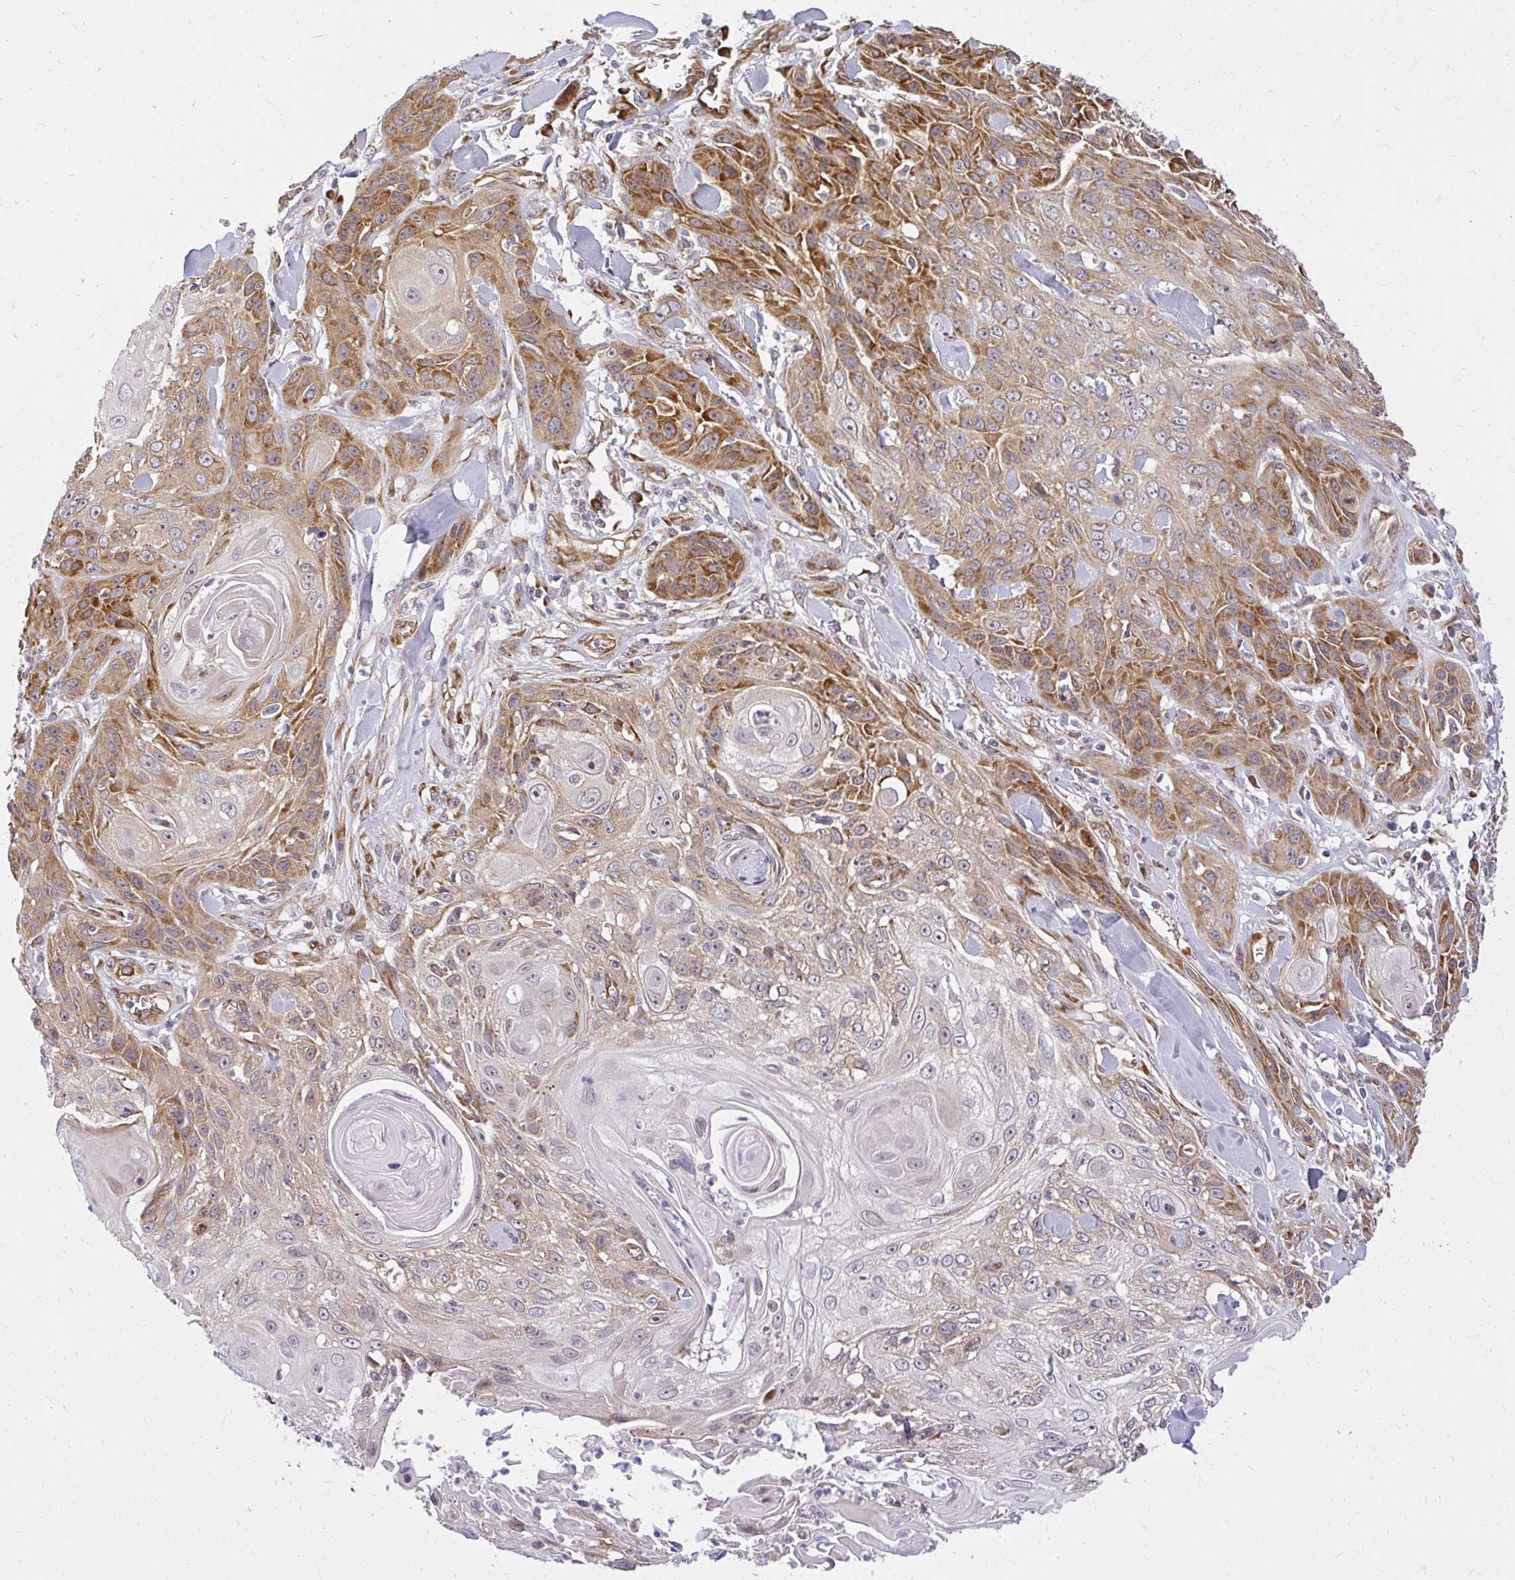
{"staining": {"intensity": "strong", "quantity": "25%-75%", "location": "cytoplasmic/membranous"}, "tissue": "skin cancer", "cell_type": "Tumor cells", "image_type": "cancer", "snomed": [{"axis": "morphology", "description": "Squamous cell carcinoma, NOS"}, {"axis": "topography", "description": "Skin"}, {"axis": "topography", "description": "Vulva"}], "caption": "Immunohistochemistry (IHC) of skin cancer reveals high levels of strong cytoplasmic/membranous expression in about 25%-75% of tumor cells. (Brightfield microscopy of DAB IHC at high magnification).", "gene": "RSKR", "patient": {"sex": "female", "age": 83}}